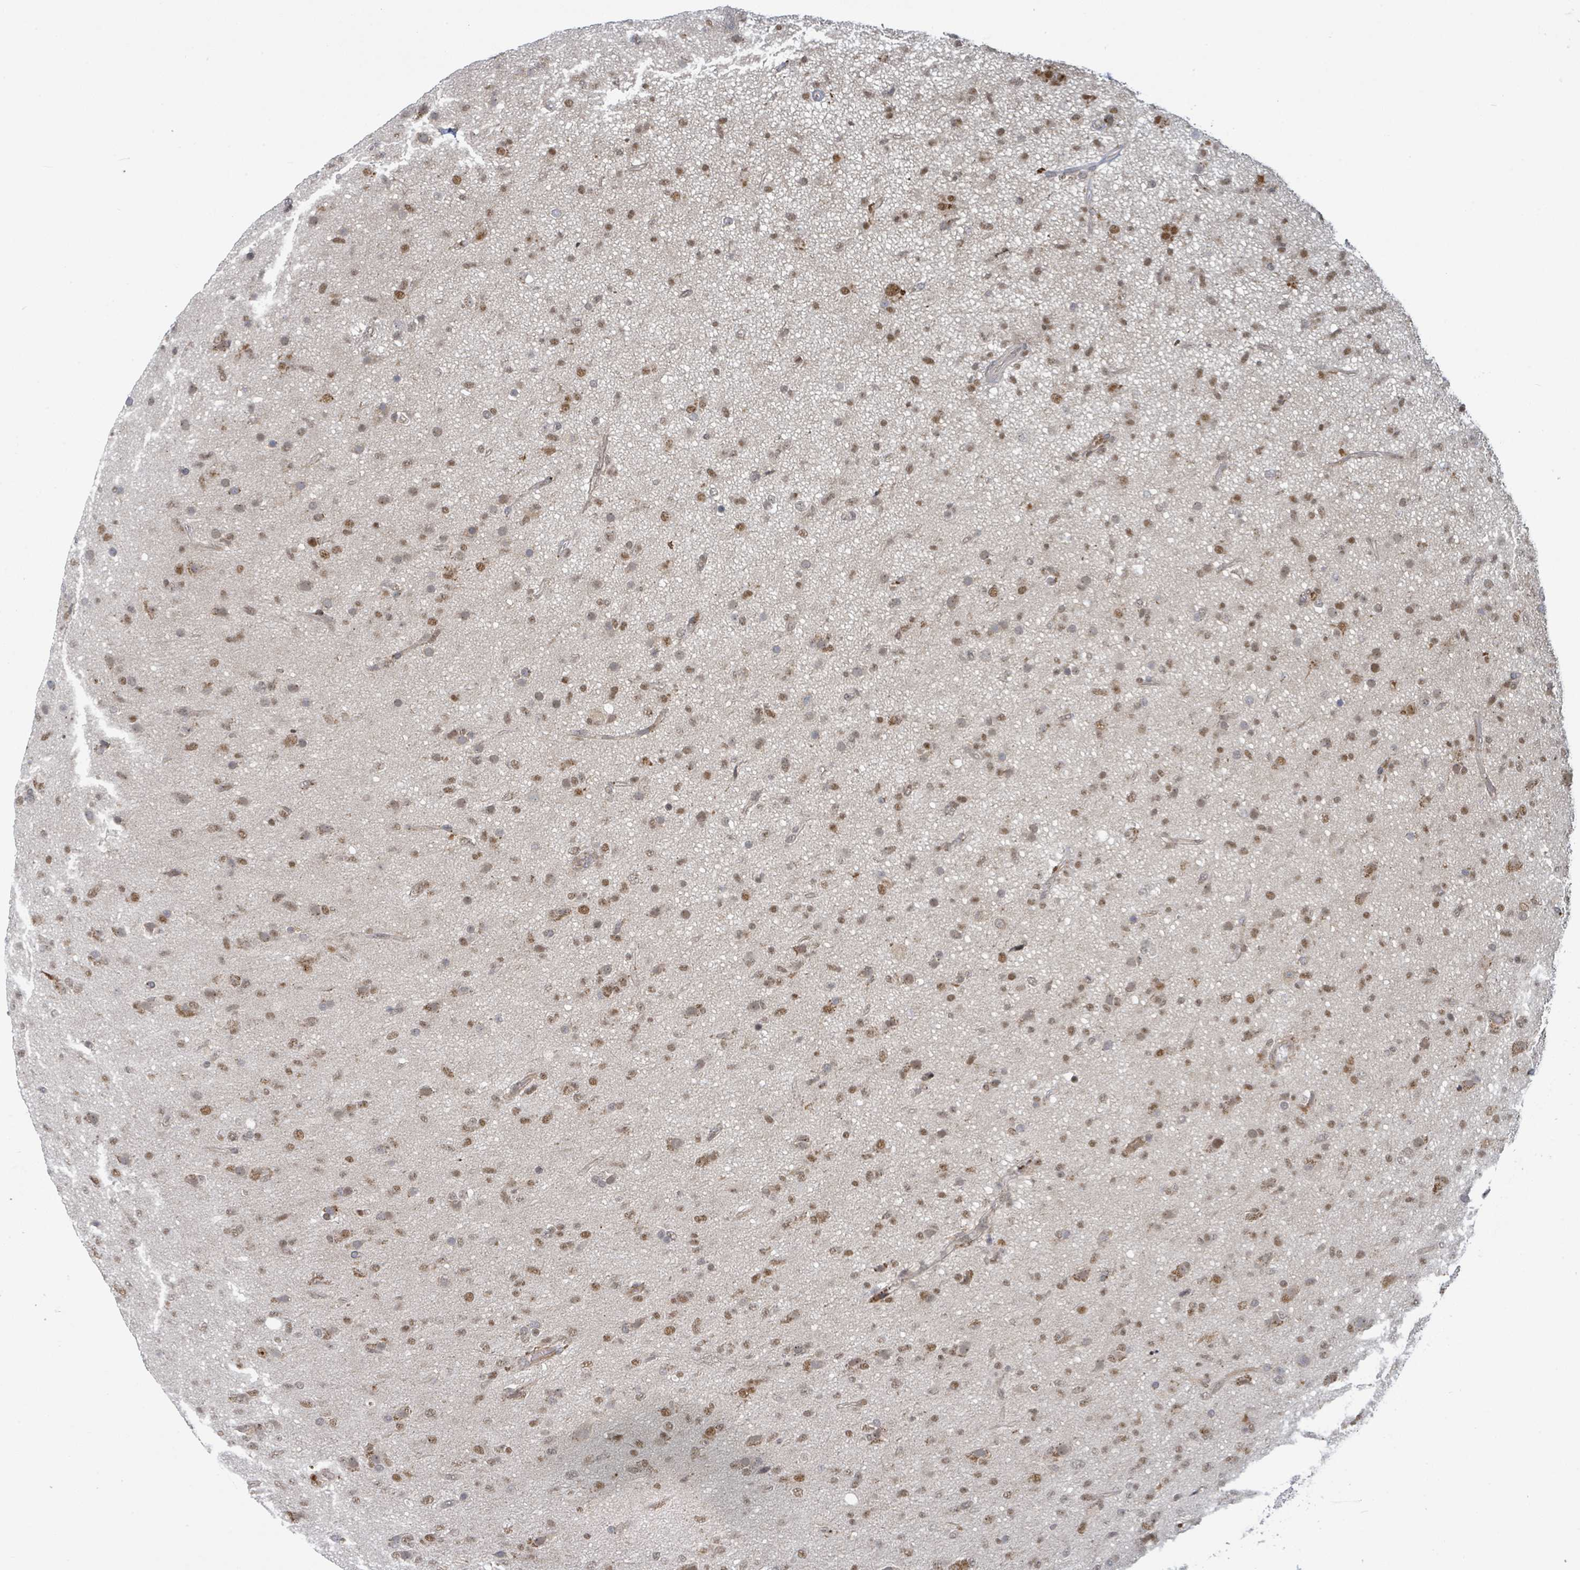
{"staining": {"intensity": "moderate", "quantity": ">75%", "location": "nuclear"}, "tissue": "glioma", "cell_type": "Tumor cells", "image_type": "cancer", "snomed": [{"axis": "morphology", "description": "Glioma, malignant, Low grade"}, {"axis": "topography", "description": "Brain"}], "caption": "Tumor cells demonstrate moderate nuclear staining in approximately >75% of cells in malignant glioma (low-grade).", "gene": "GTF3C1", "patient": {"sex": "male", "age": 65}}